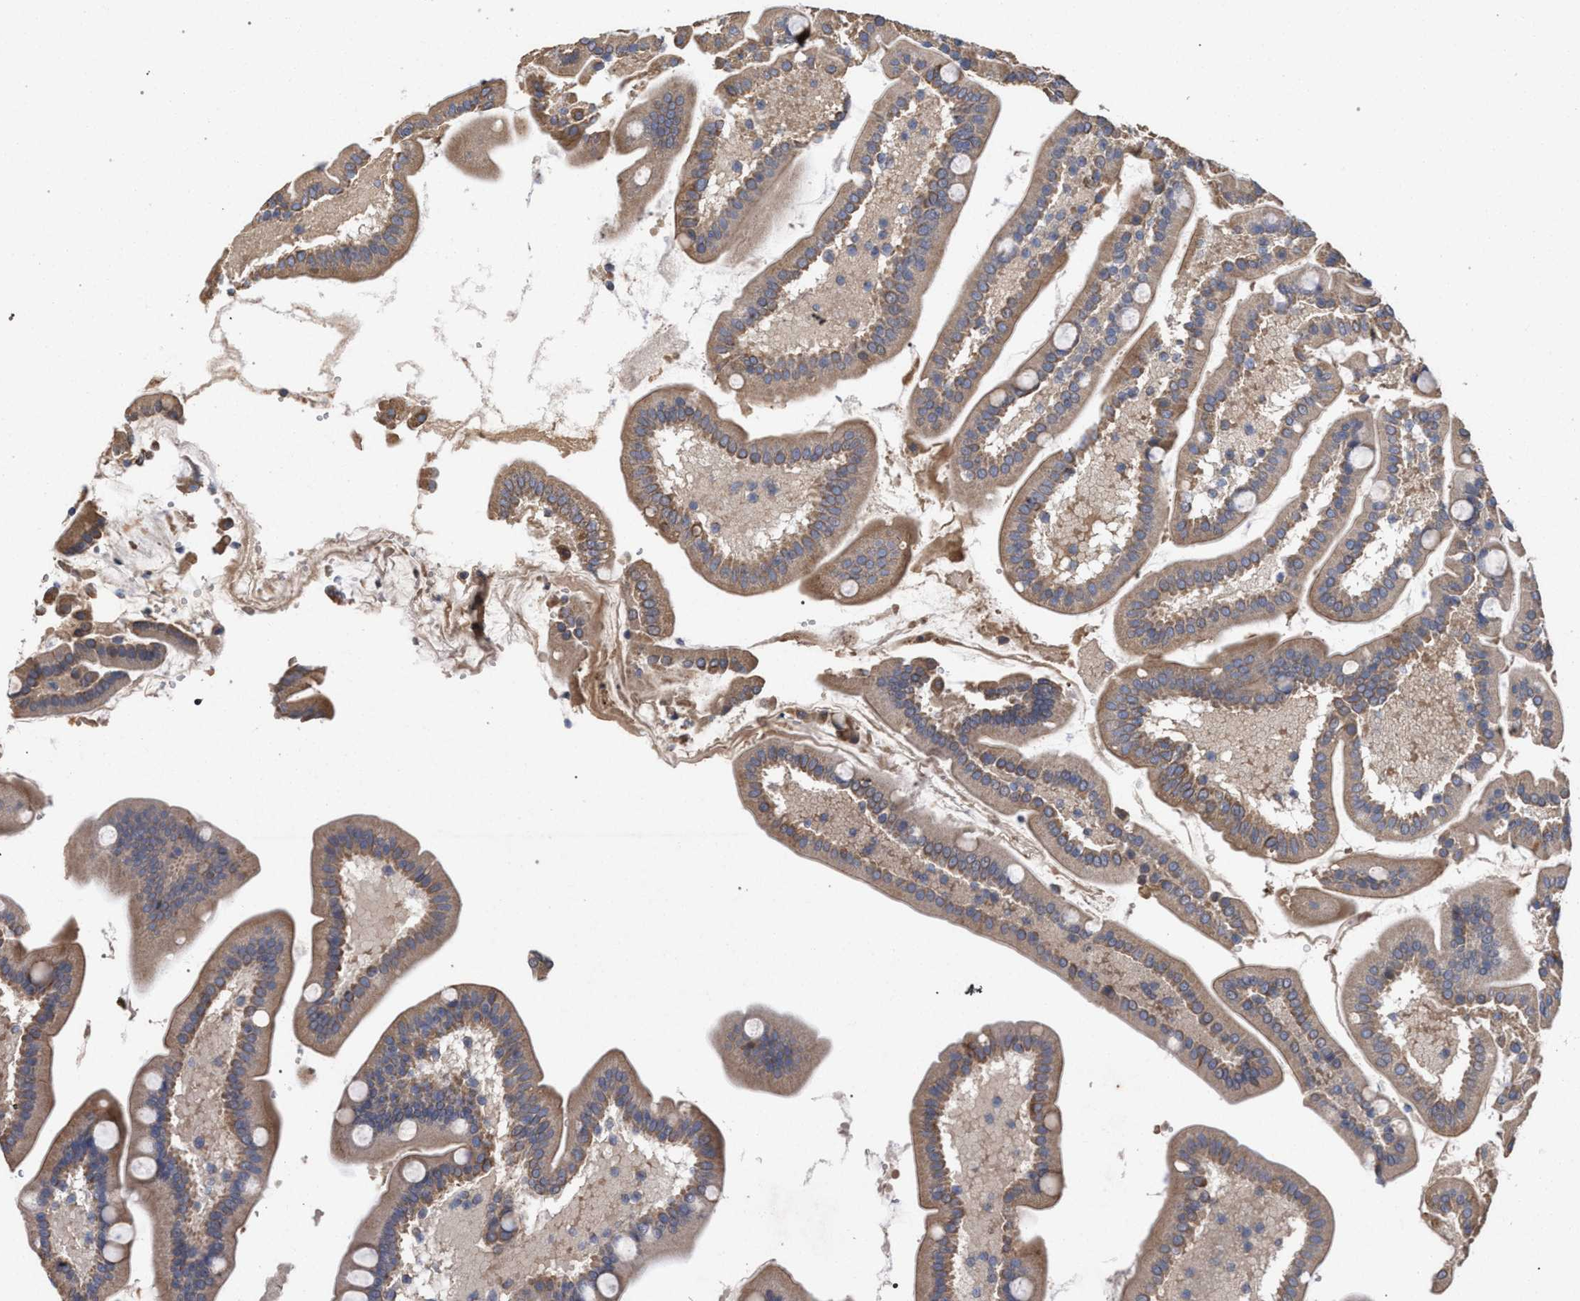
{"staining": {"intensity": "moderate", "quantity": ">75%", "location": "cytoplasmic/membranous"}, "tissue": "duodenum", "cell_type": "Glandular cells", "image_type": "normal", "snomed": [{"axis": "morphology", "description": "Normal tissue, NOS"}, {"axis": "topography", "description": "Duodenum"}], "caption": "Immunohistochemistry image of normal duodenum: duodenum stained using immunohistochemistry exhibits medium levels of moderate protein expression localized specifically in the cytoplasmic/membranous of glandular cells, appearing as a cytoplasmic/membranous brown color.", "gene": "BCL2L12", "patient": {"sex": "male", "age": 54}}